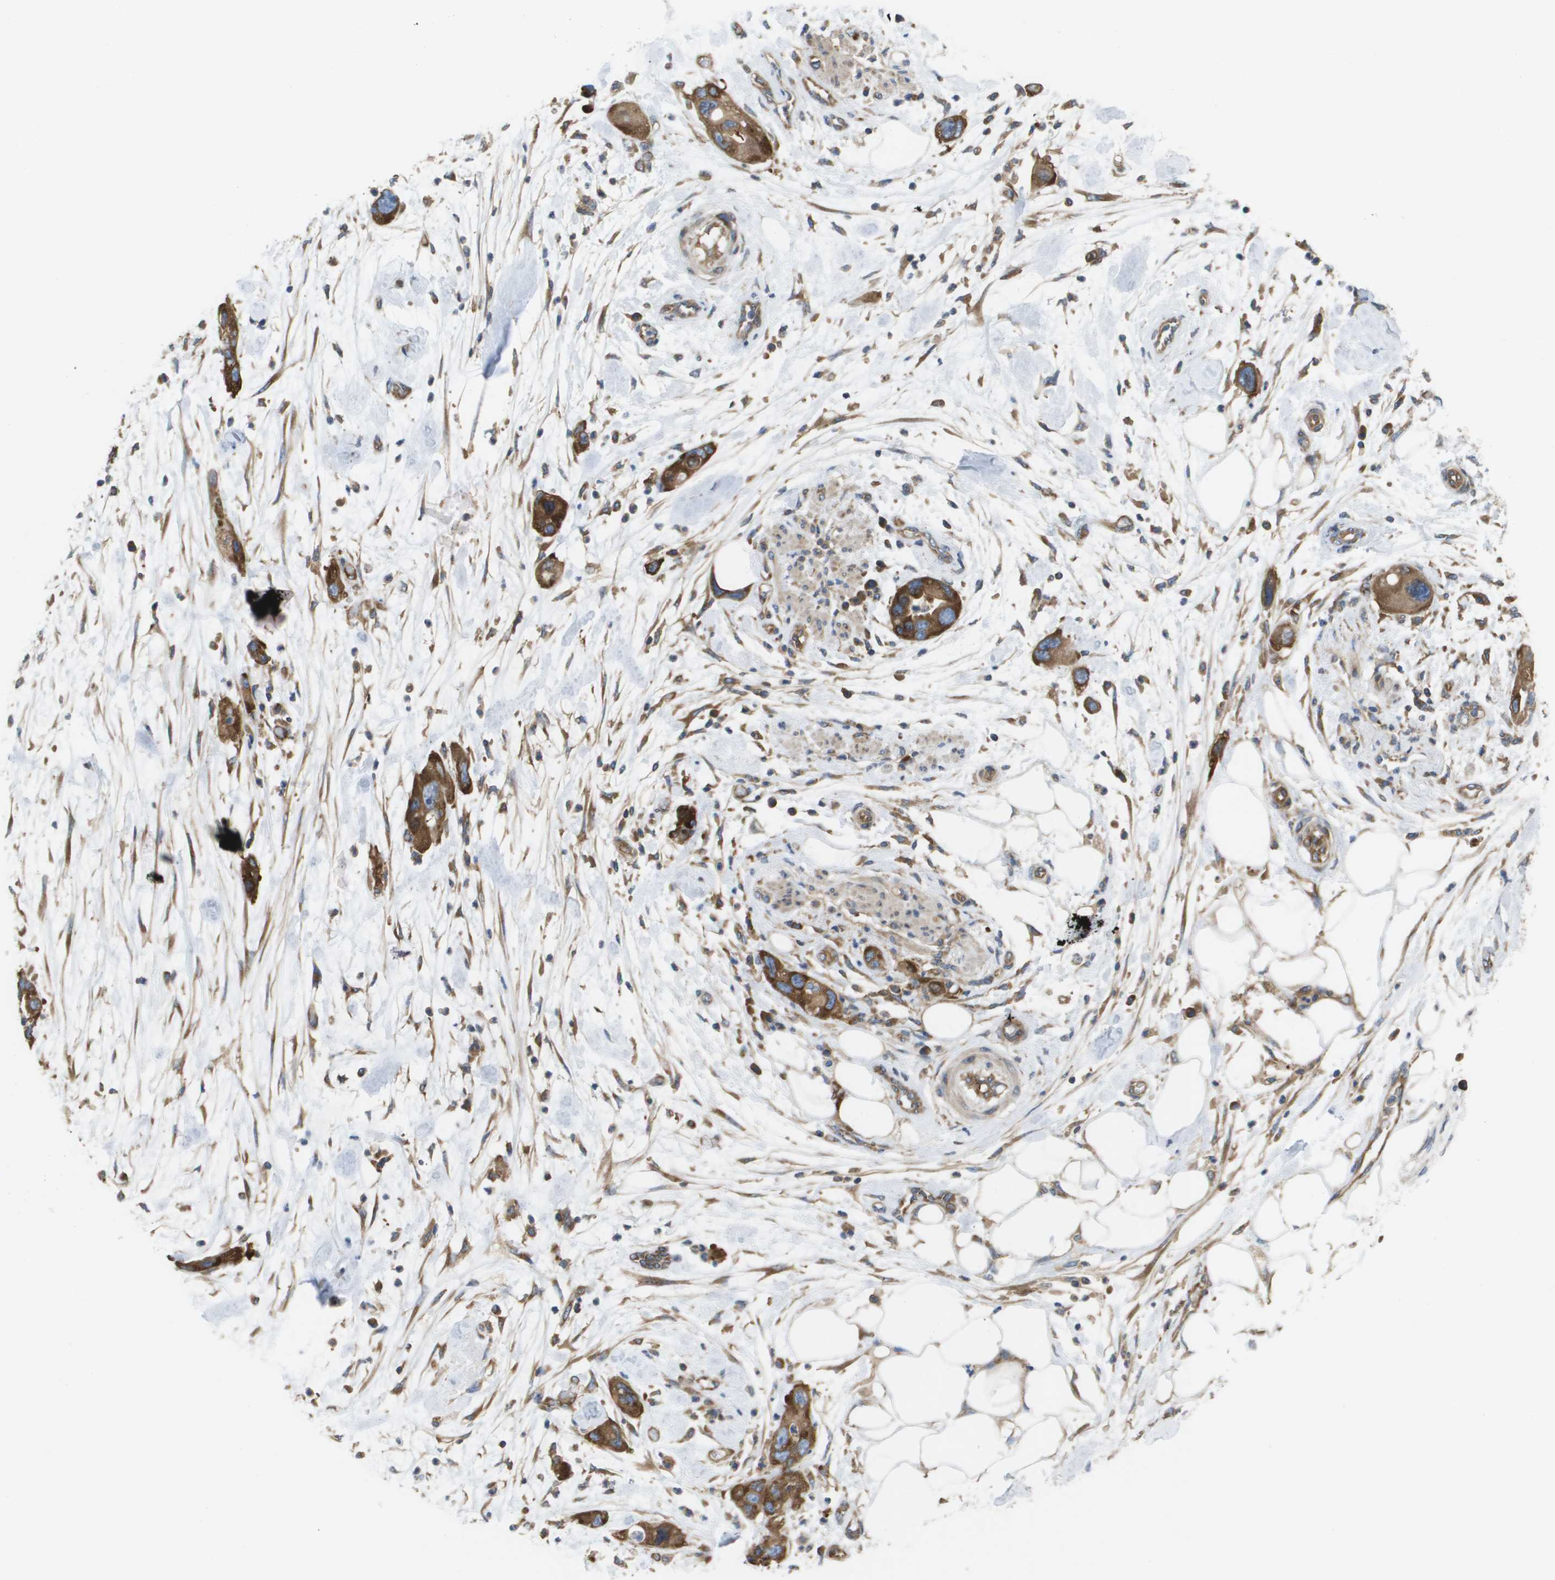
{"staining": {"intensity": "strong", "quantity": ">75%", "location": "cytoplasmic/membranous"}, "tissue": "pancreatic cancer", "cell_type": "Tumor cells", "image_type": "cancer", "snomed": [{"axis": "morphology", "description": "Normal tissue, NOS"}, {"axis": "morphology", "description": "Adenocarcinoma, NOS"}, {"axis": "topography", "description": "Pancreas"}], "caption": "Immunohistochemistry (DAB) staining of human pancreatic cancer (adenocarcinoma) displays strong cytoplasmic/membranous protein staining in approximately >75% of tumor cells. The protein of interest is stained brown, and the nuclei are stained in blue (DAB (3,3'-diaminobenzidine) IHC with brightfield microscopy, high magnification).", "gene": "EIF4G2", "patient": {"sex": "female", "age": 71}}